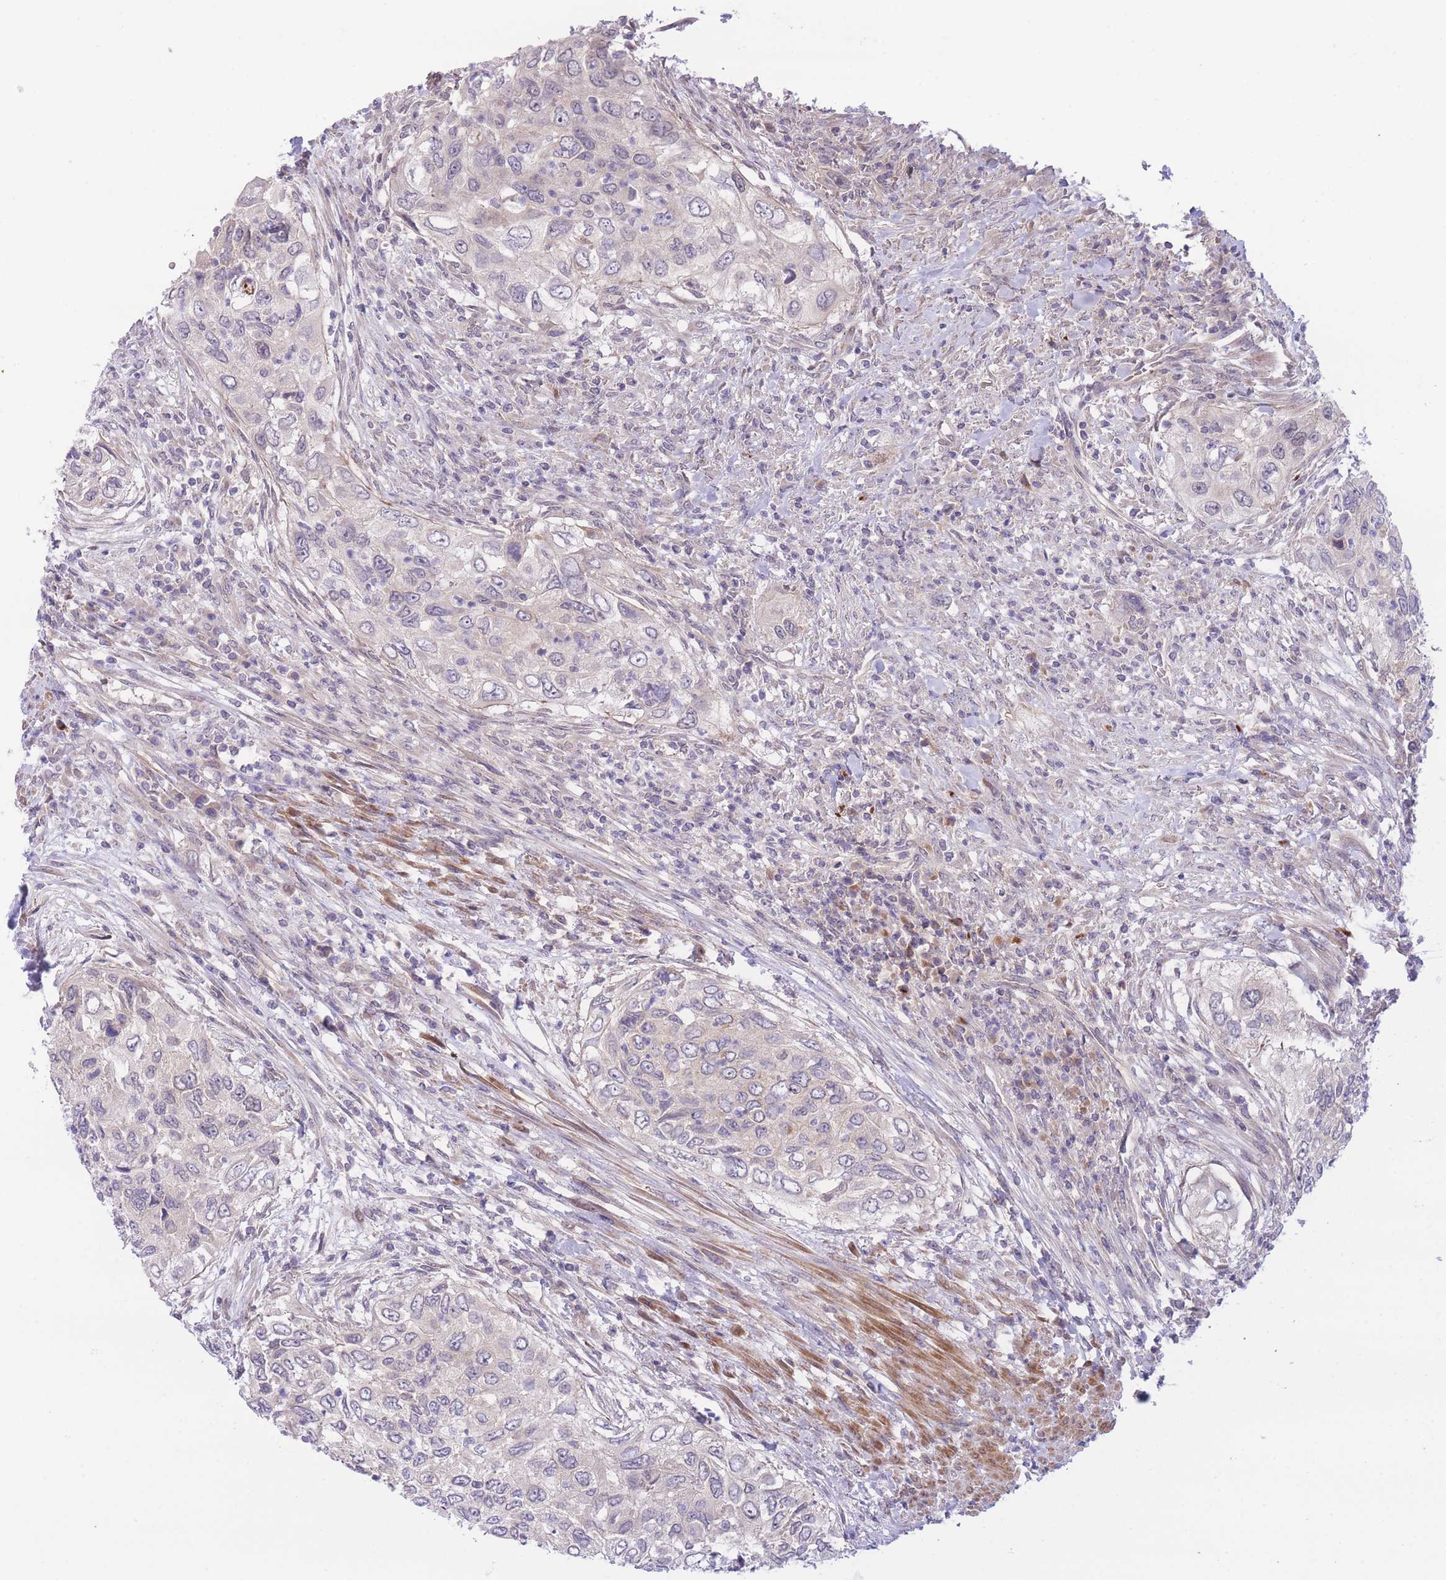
{"staining": {"intensity": "negative", "quantity": "none", "location": "none"}, "tissue": "urothelial cancer", "cell_type": "Tumor cells", "image_type": "cancer", "snomed": [{"axis": "morphology", "description": "Urothelial carcinoma, High grade"}, {"axis": "topography", "description": "Urinary bladder"}], "caption": "This is an immunohistochemistry photomicrograph of human urothelial cancer. There is no positivity in tumor cells.", "gene": "CDC25B", "patient": {"sex": "female", "age": 60}}